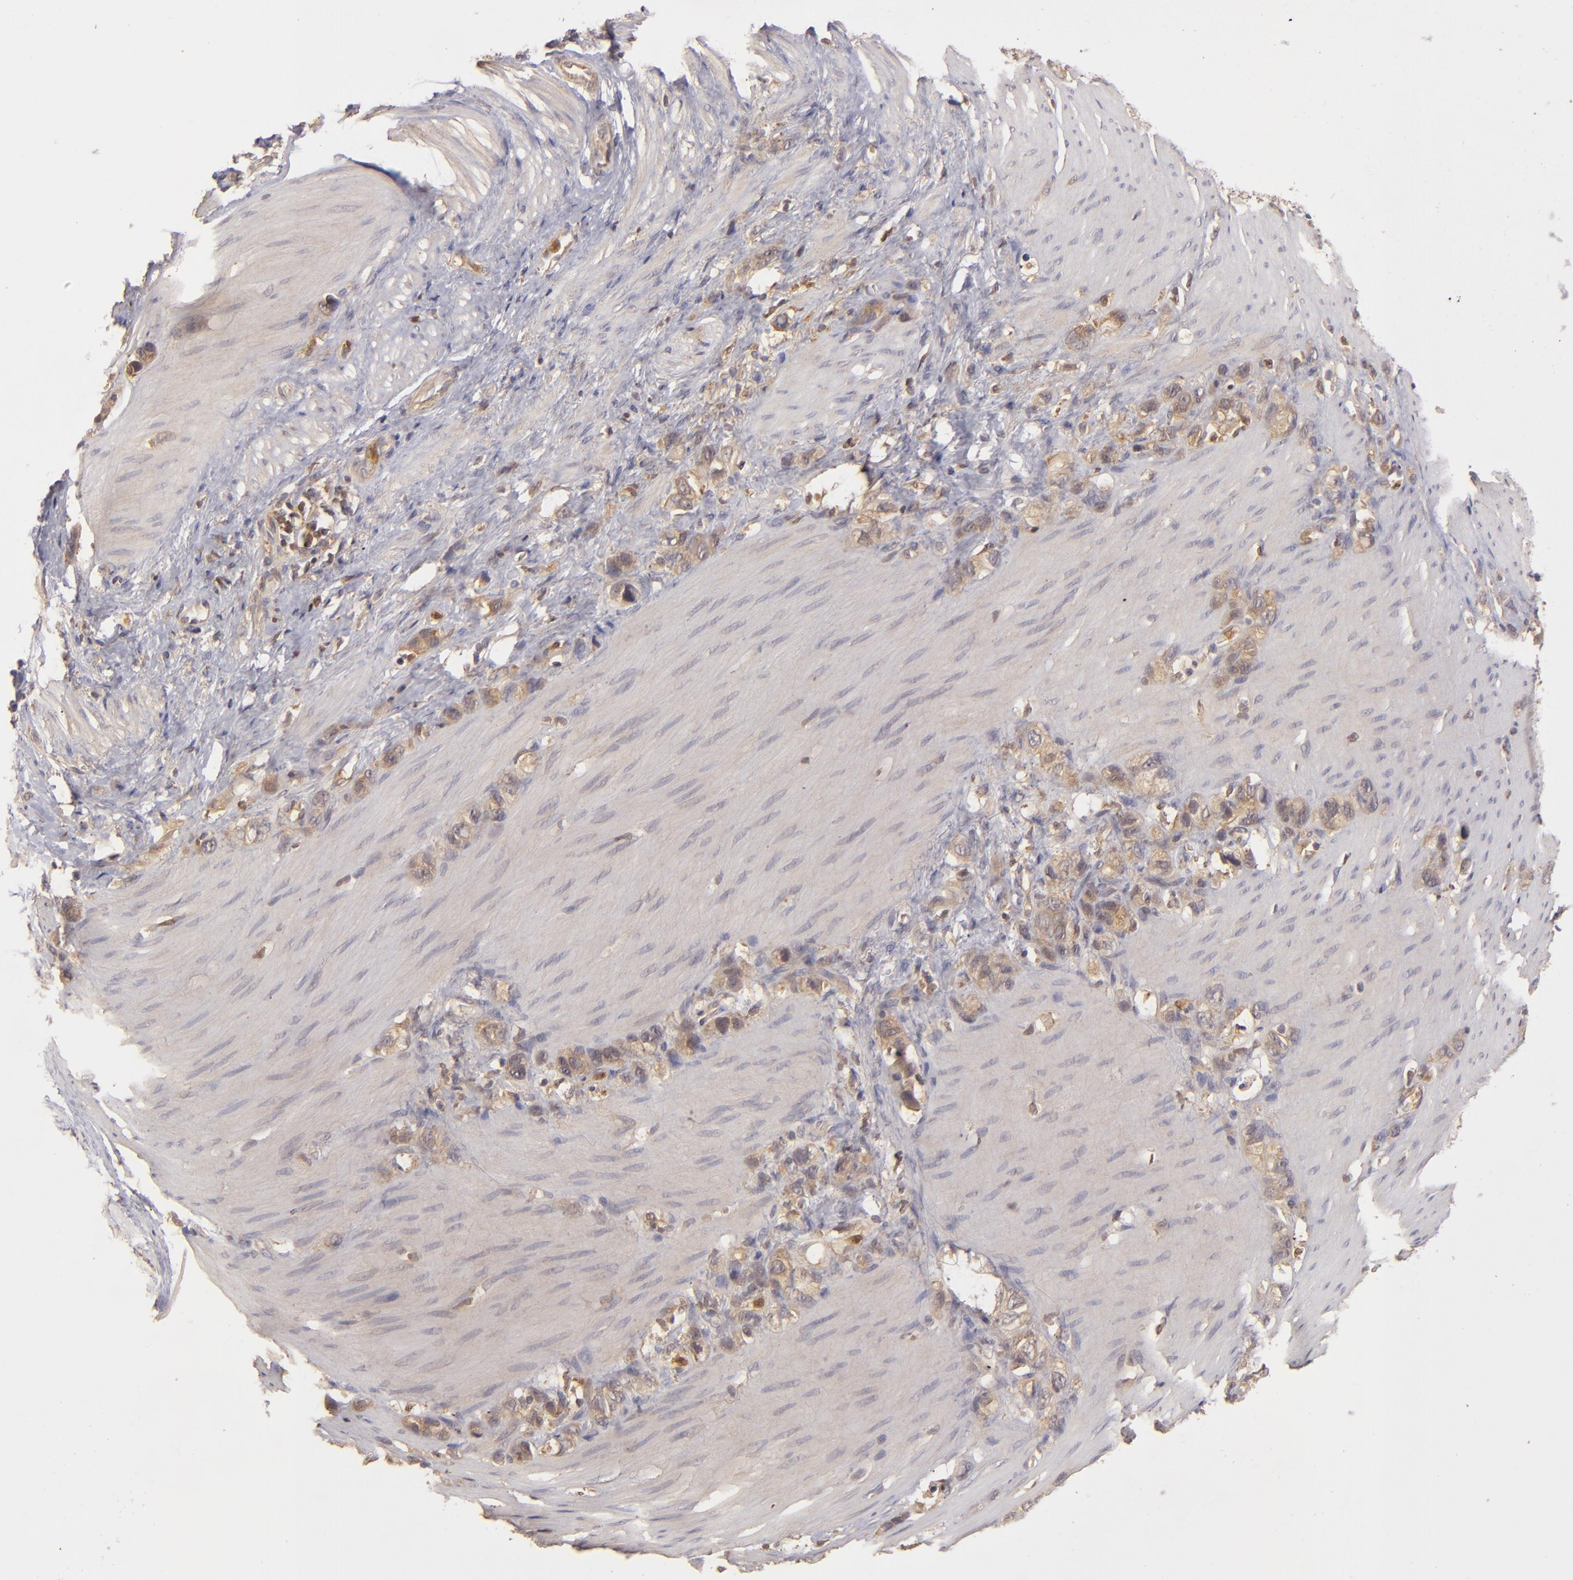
{"staining": {"intensity": "moderate", "quantity": ">75%", "location": "cytoplasmic/membranous"}, "tissue": "stomach cancer", "cell_type": "Tumor cells", "image_type": "cancer", "snomed": [{"axis": "morphology", "description": "Normal tissue, NOS"}, {"axis": "morphology", "description": "Adenocarcinoma, NOS"}, {"axis": "morphology", "description": "Adenocarcinoma, High grade"}, {"axis": "topography", "description": "Stomach, upper"}, {"axis": "topography", "description": "Stomach"}], "caption": "An image showing moderate cytoplasmic/membranous staining in approximately >75% of tumor cells in stomach cancer (adenocarcinoma (high-grade)), as visualized by brown immunohistochemical staining.", "gene": "PRKCD", "patient": {"sex": "female", "age": 65}}